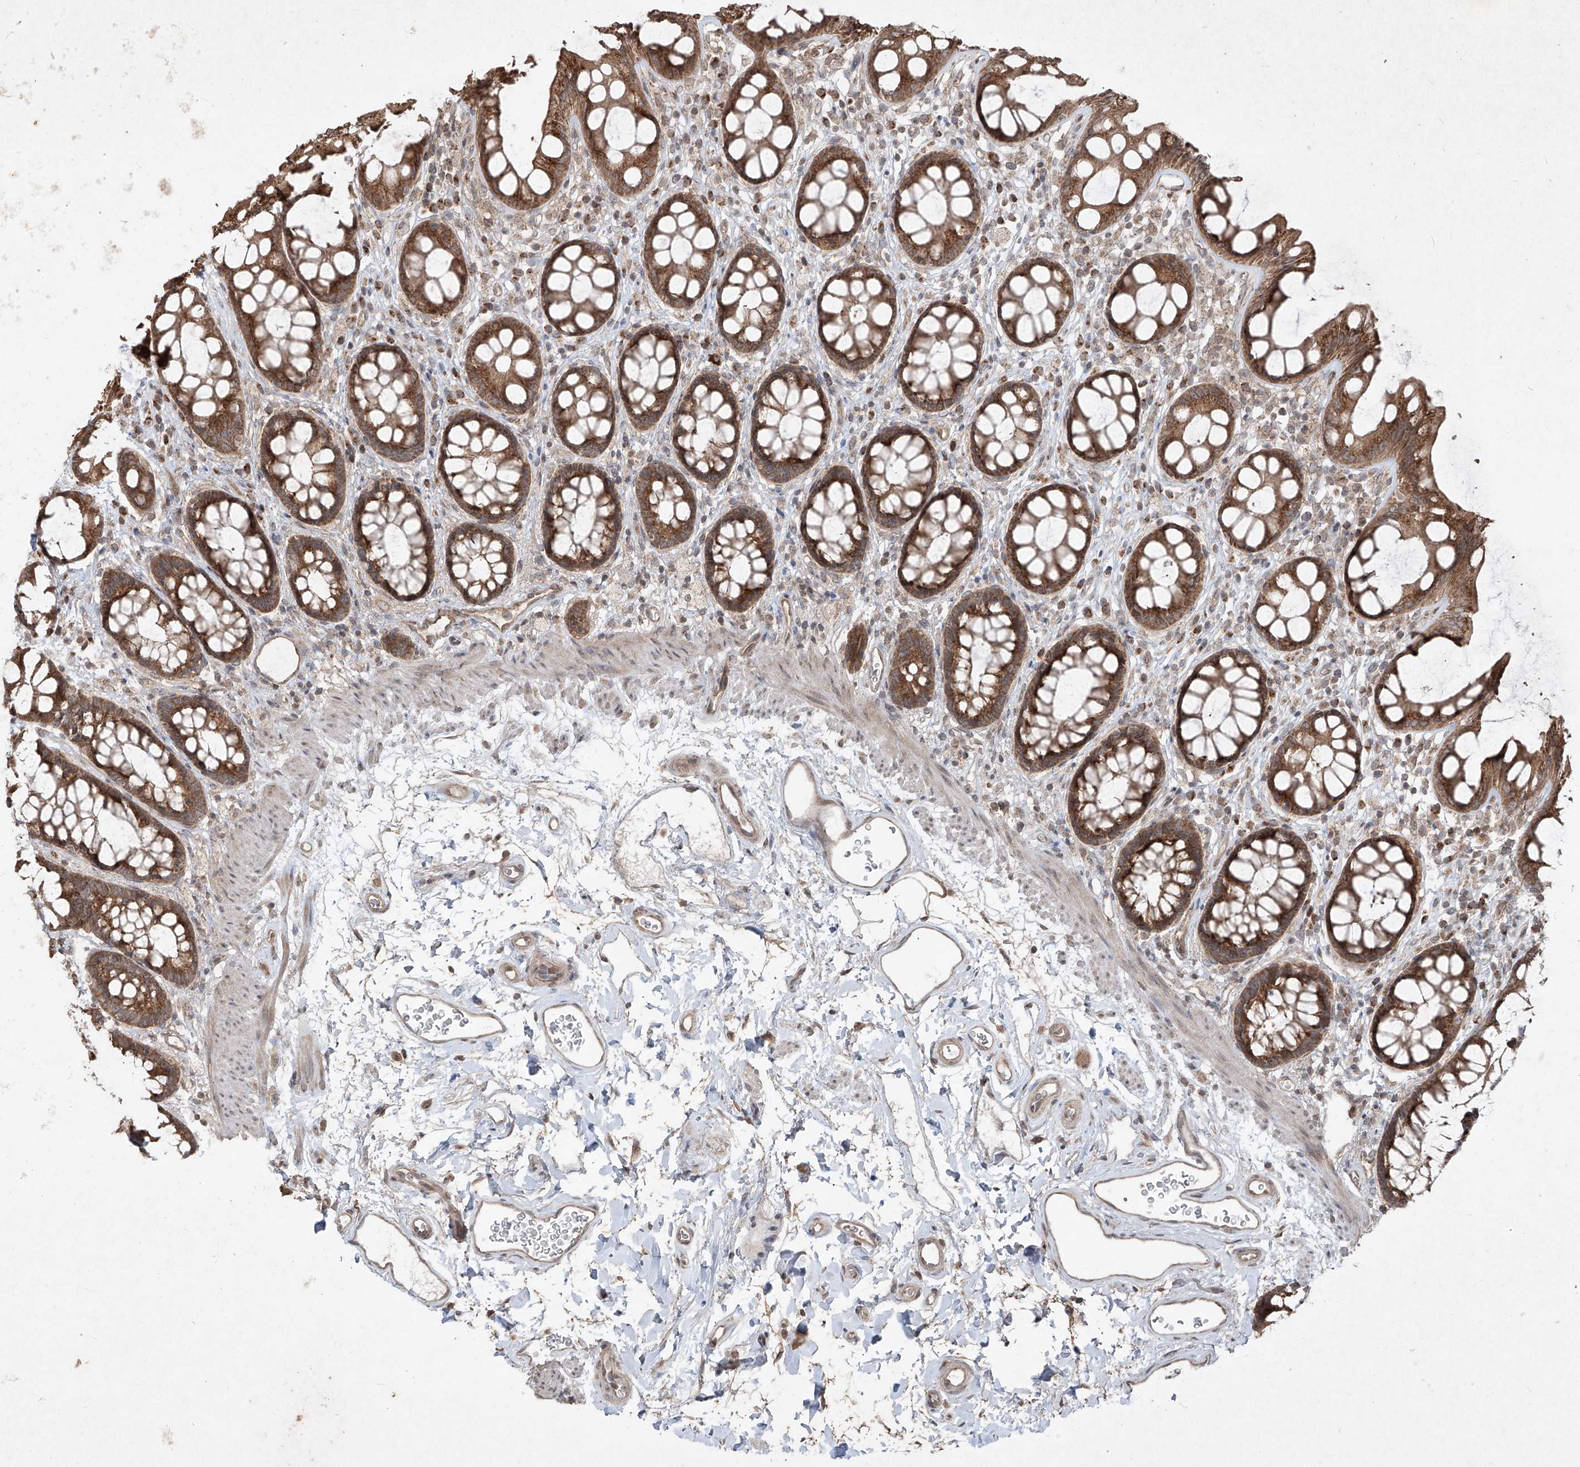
{"staining": {"intensity": "strong", "quantity": ">75%", "location": "cytoplasmic/membranous"}, "tissue": "rectum", "cell_type": "Glandular cells", "image_type": "normal", "snomed": [{"axis": "morphology", "description": "Normal tissue, NOS"}, {"axis": "topography", "description": "Rectum"}], "caption": "Protein staining of unremarkable rectum displays strong cytoplasmic/membranous expression in about >75% of glandular cells. (Brightfield microscopy of DAB IHC at high magnification).", "gene": "ABCD3", "patient": {"sex": "female", "age": 65}}